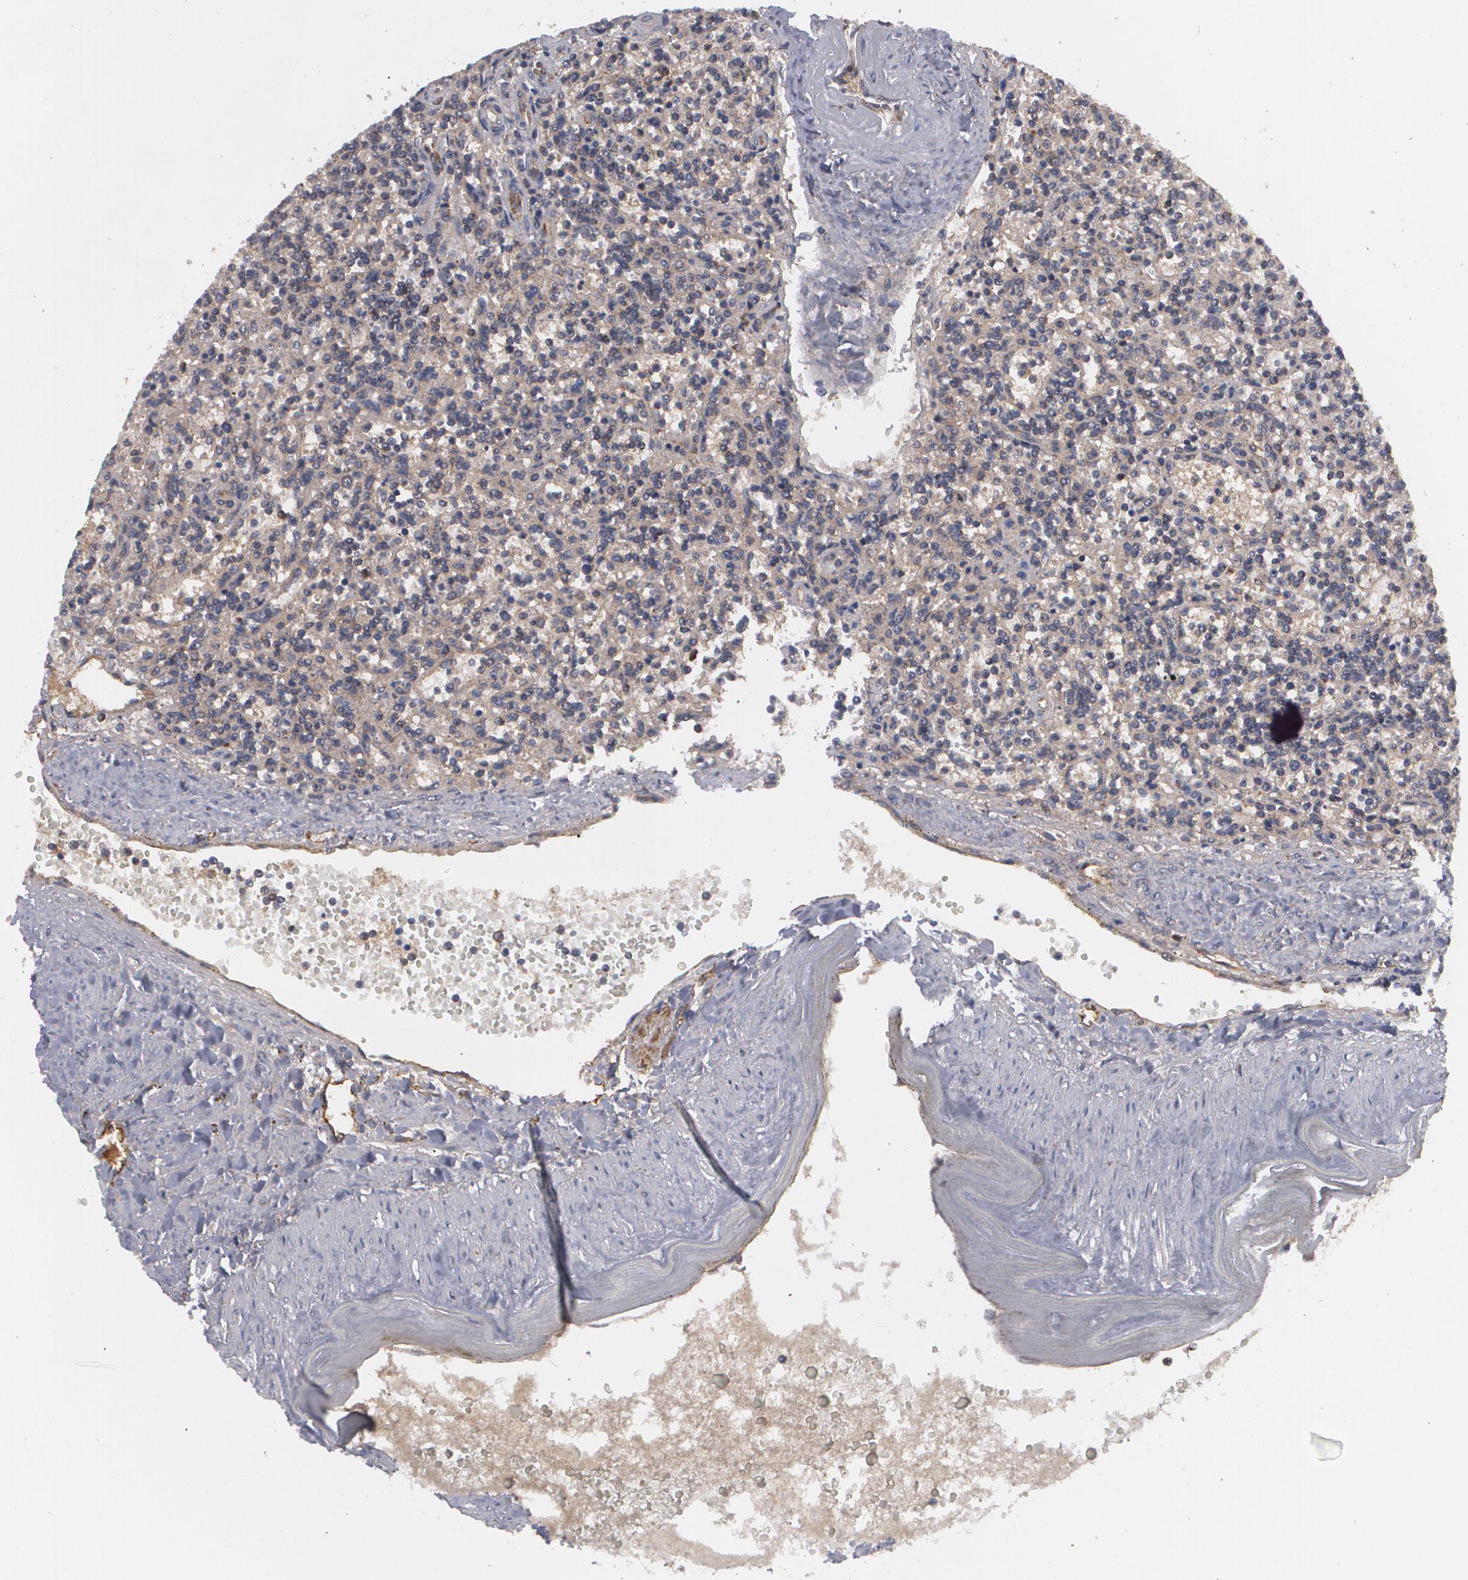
{"staining": {"intensity": "weak", "quantity": "<25%", "location": "cytoplasmic/membranous"}, "tissue": "lymphoma", "cell_type": "Tumor cells", "image_type": "cancer", "snomed": [{"axis": "morphology", "description": "Malignant lymphoma, non-Hodgkin's type, Low grade"}, {"axis": "topography", "description": "Spleen"}], "caption": "Tumor cells are negative for brown protein staining in lymphoma. (DAB (3,3'-diaminobenzidine) immunohistochemistry (IHC) visualized using brightfield microscopy, high magnification).", "gene": "BMP6", "patient": {"sex": "male", "age": 73}}